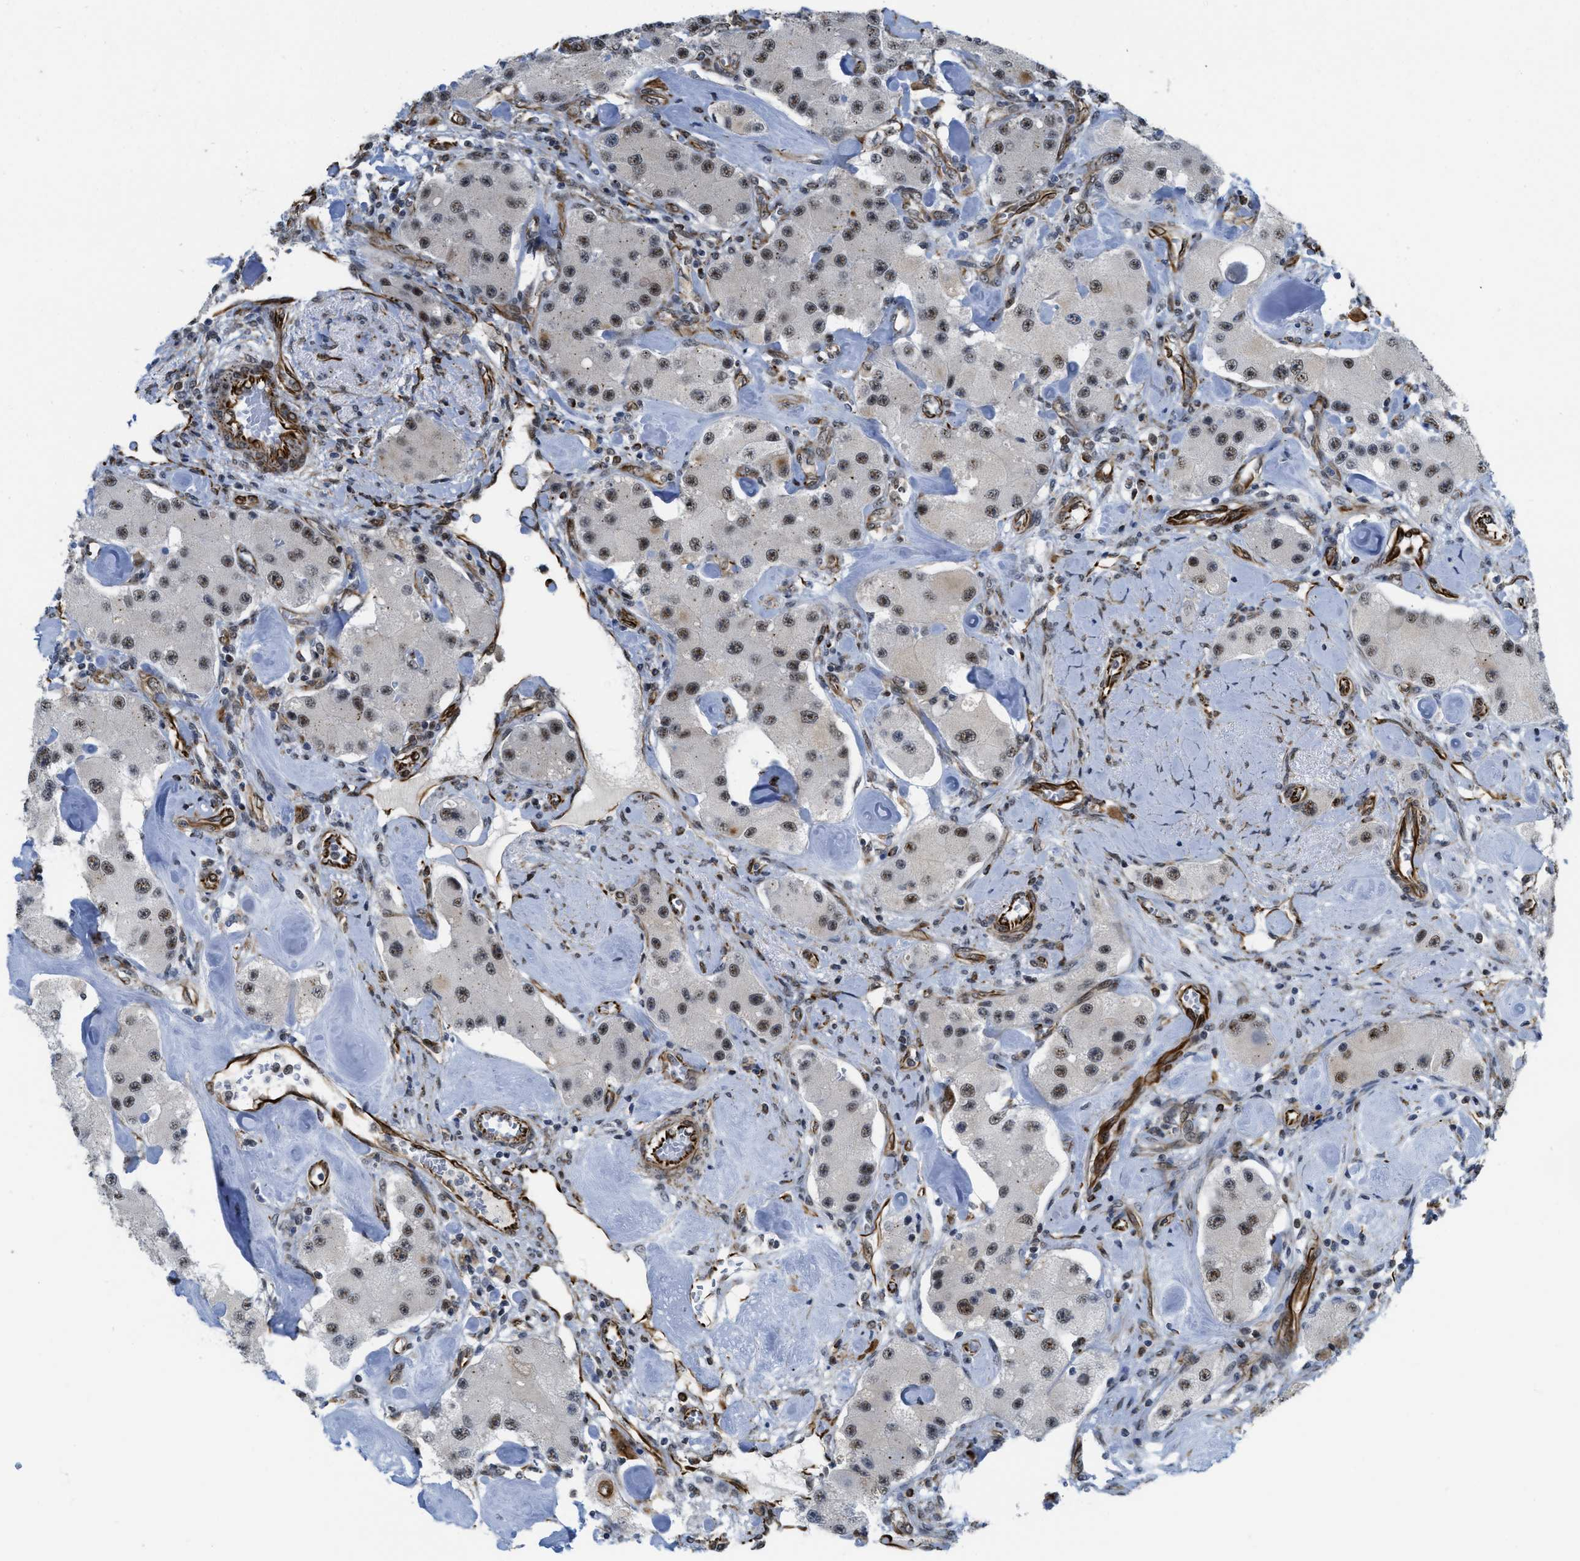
{"staining": {"intensity": "weak", "quantity": ">75%", "location": "nuclear"}, "tissue": "carcinoid", "cell_type": "Tumor cells", "image_type": "cancer", "snomed": [{"axis": "morphology", "description": "Carcinoid, malignant, NOS"}, {"axis": "topography", "description": "Pancreas"}], "caption": "Brown immunohistochemical staining in human malignant carcinoid demonstrates weak nuclear expression in about >75% of tumor cells.", "gene": "LRRC8B", "patient": {"sex": "male", "age": 41}}